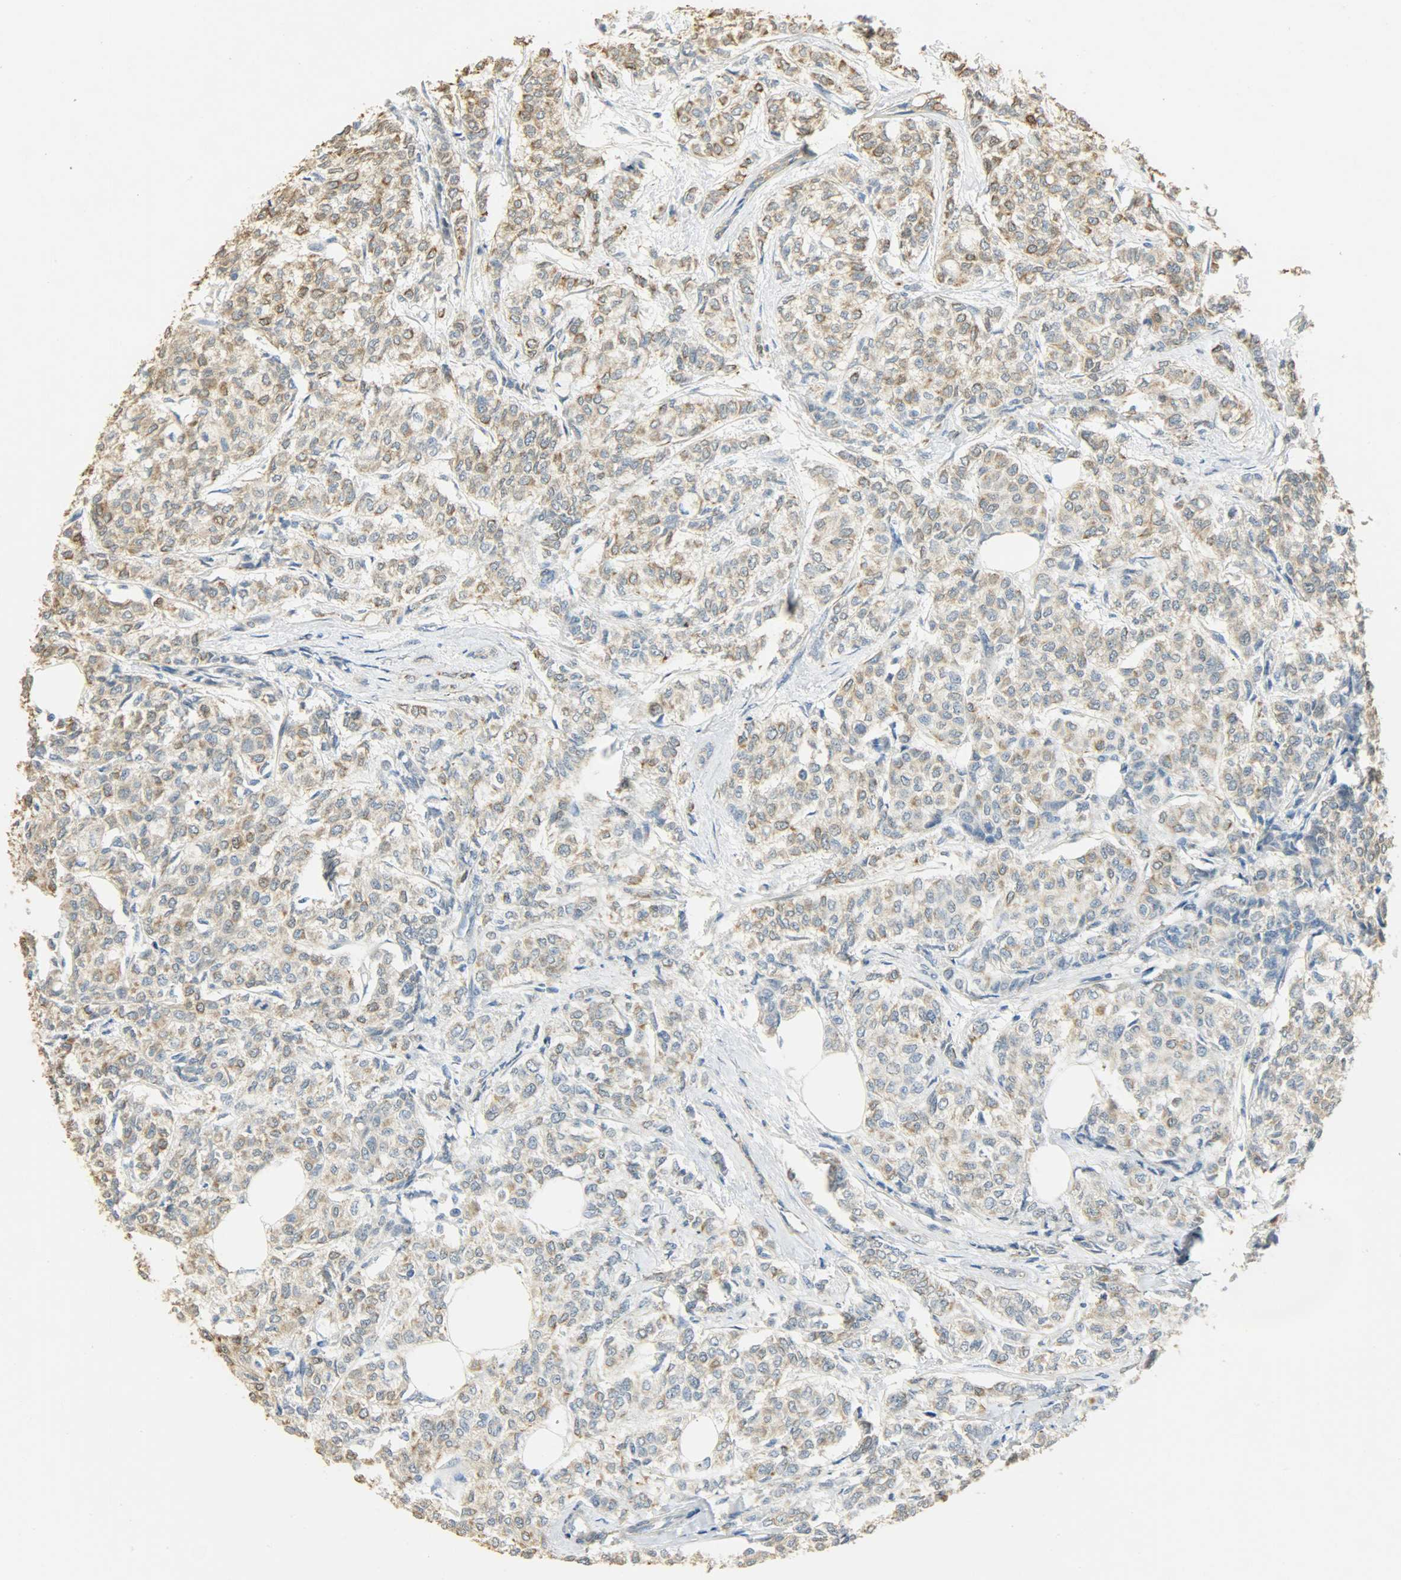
{"staining": {"intensity": "moderate", "quantity": ">75%", "location": "cytoplasmic/membranous"}, "tissue": "breast cancer", "cell_type": "Tumor cells", "image_type": "cancer", "snomed": [{"axis": "morphology", "description": "Lobular carcinoma"}, {"axis": "topography", "description": "Breast"}], "caption": "Breast cancer (lobular carcinoma) tissue displays moderate cytoplasmic/membranous staining in approximately >75% of tumor cells", "gene": "USP13", "patient": {"sex": "female", "age": 60}}